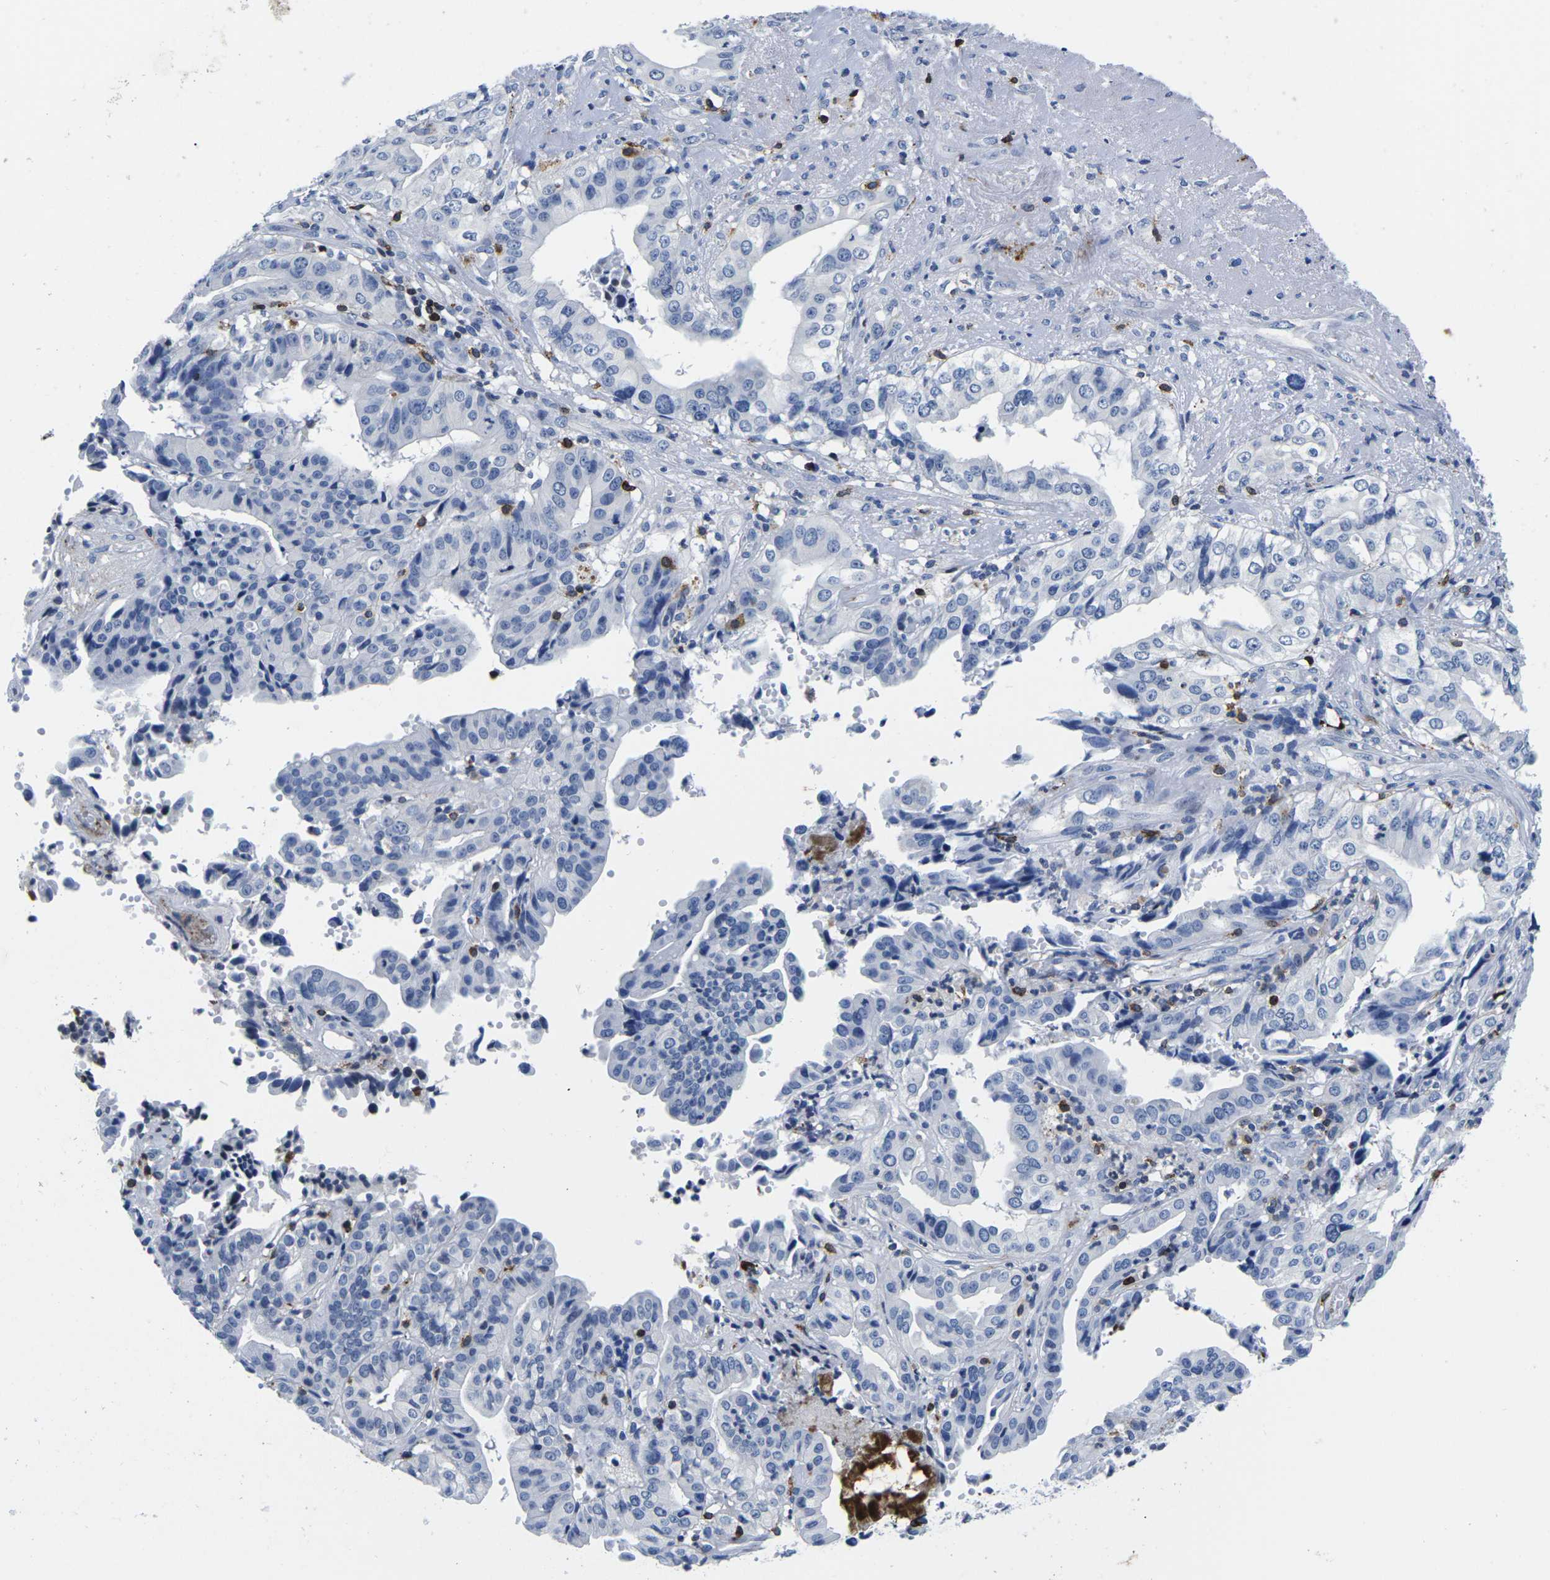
{"staining": {"intensity": "negative", "quantity": "none", "location": "none"}, "tissue": "liver cancer", "cell_type": "Tumor cells", "image_type": "cancer", "snomed": [{"axis": "morphology", "description": "Cholangiocarcinoma"}, {"axis": "topography", "description": "Liver"}], "caption": "This image is of liver cancer (cholangiocarcinoma) stained with immunohistochemistry (IHC) to label a protein in brown with the nuclei are counter-stained blue. There is no staining in tumor cells.", "gene": "CTSW", "patient": {"sex": "female", "age": 61}}